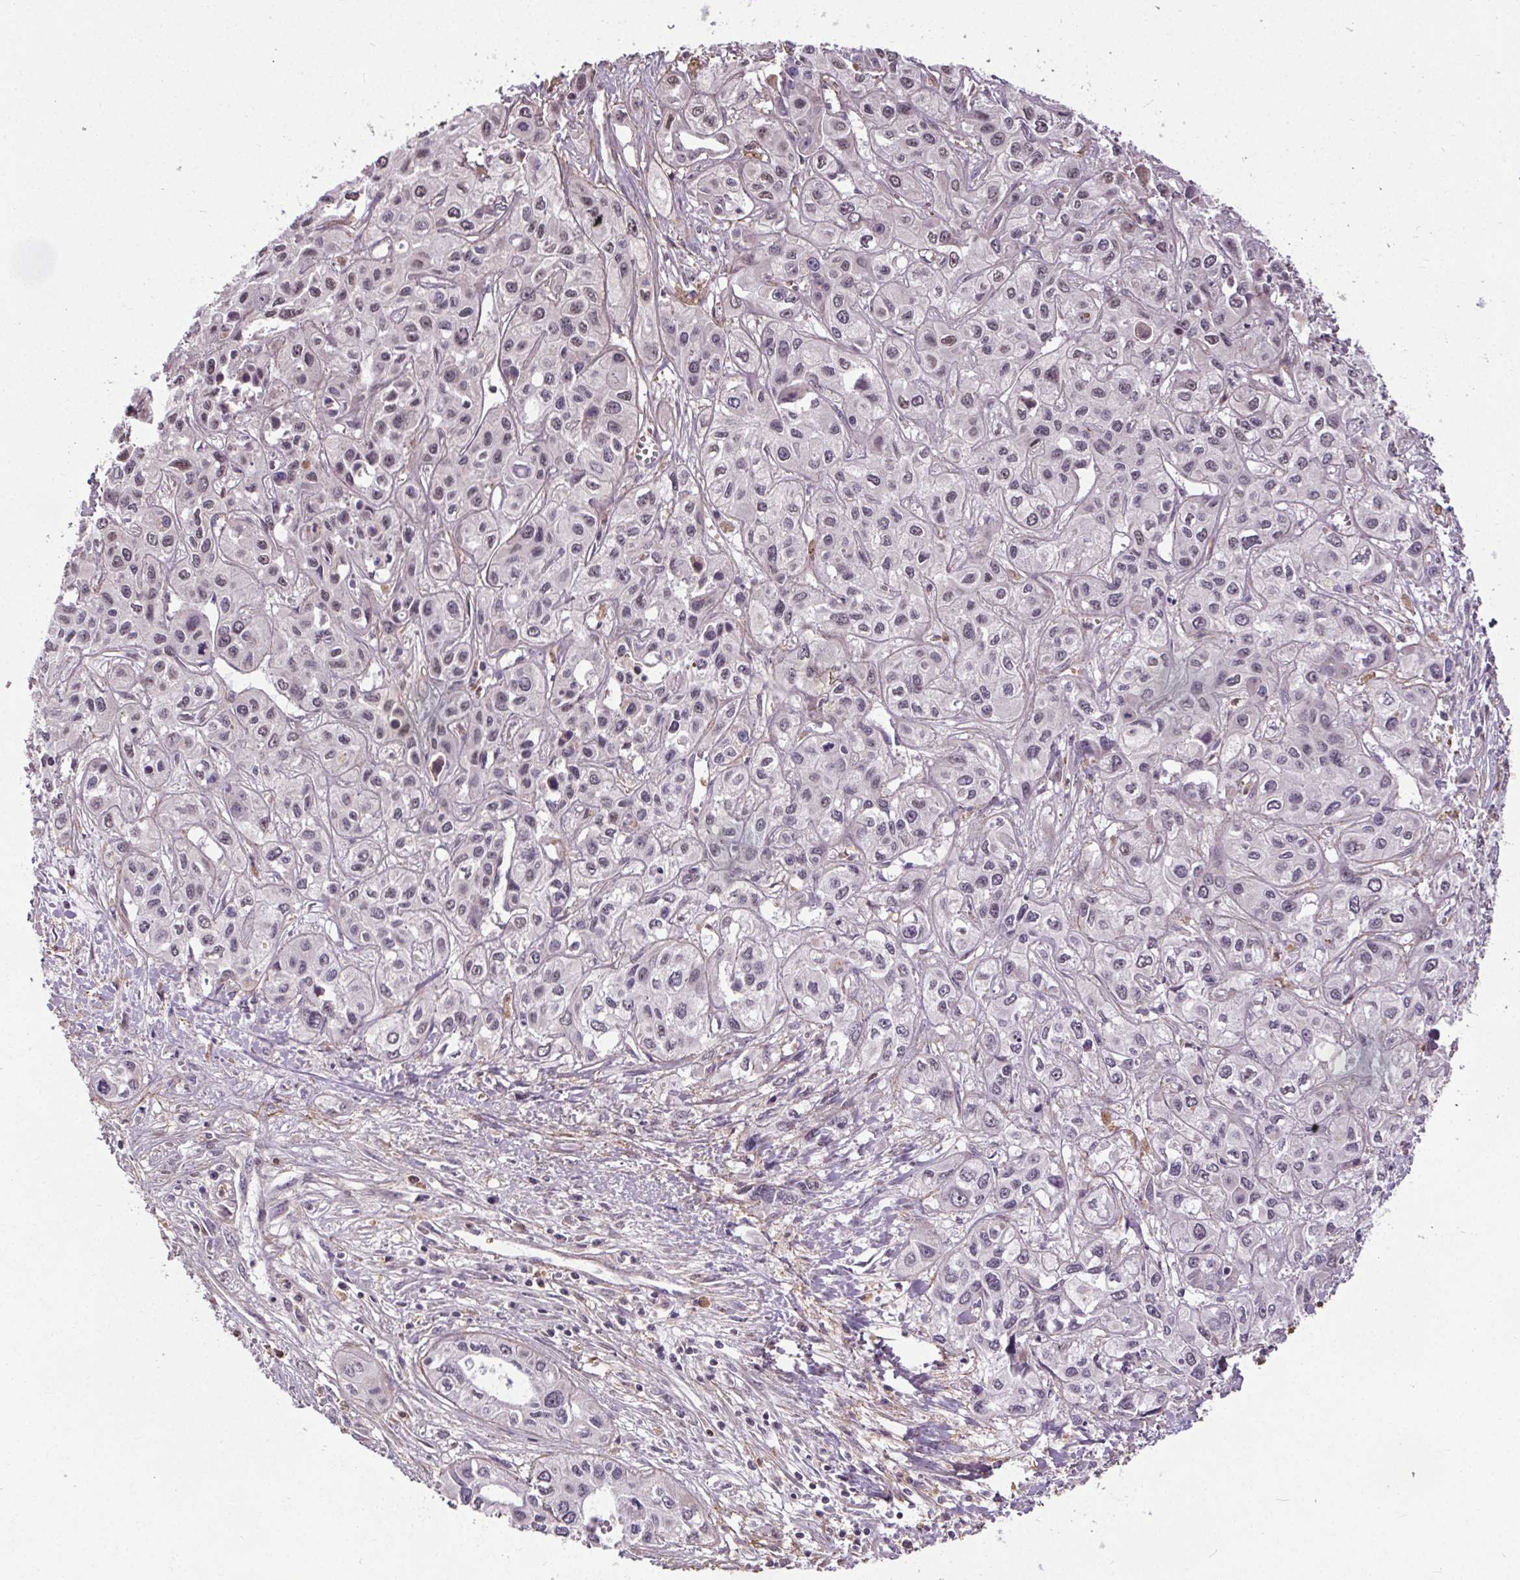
{"staining": {"intensity": "weak", "quantity": "<25%", "location": "nuclear"}, "tissue": "liver cancer", "cell_type": "Tumor cells", "image_type": "cancer", "snomed": [{"axis": "morphology", "description": "Cholangiocarcinoma"}, {"axis": "topography", "description": "Liver"}], "caption": "Human liver cancer stained for a protein using immunohistochemistry shows no positivity in tumor cells.", "gene": "KIAA0232", "patient": {"sex": "female", "age": 66}}